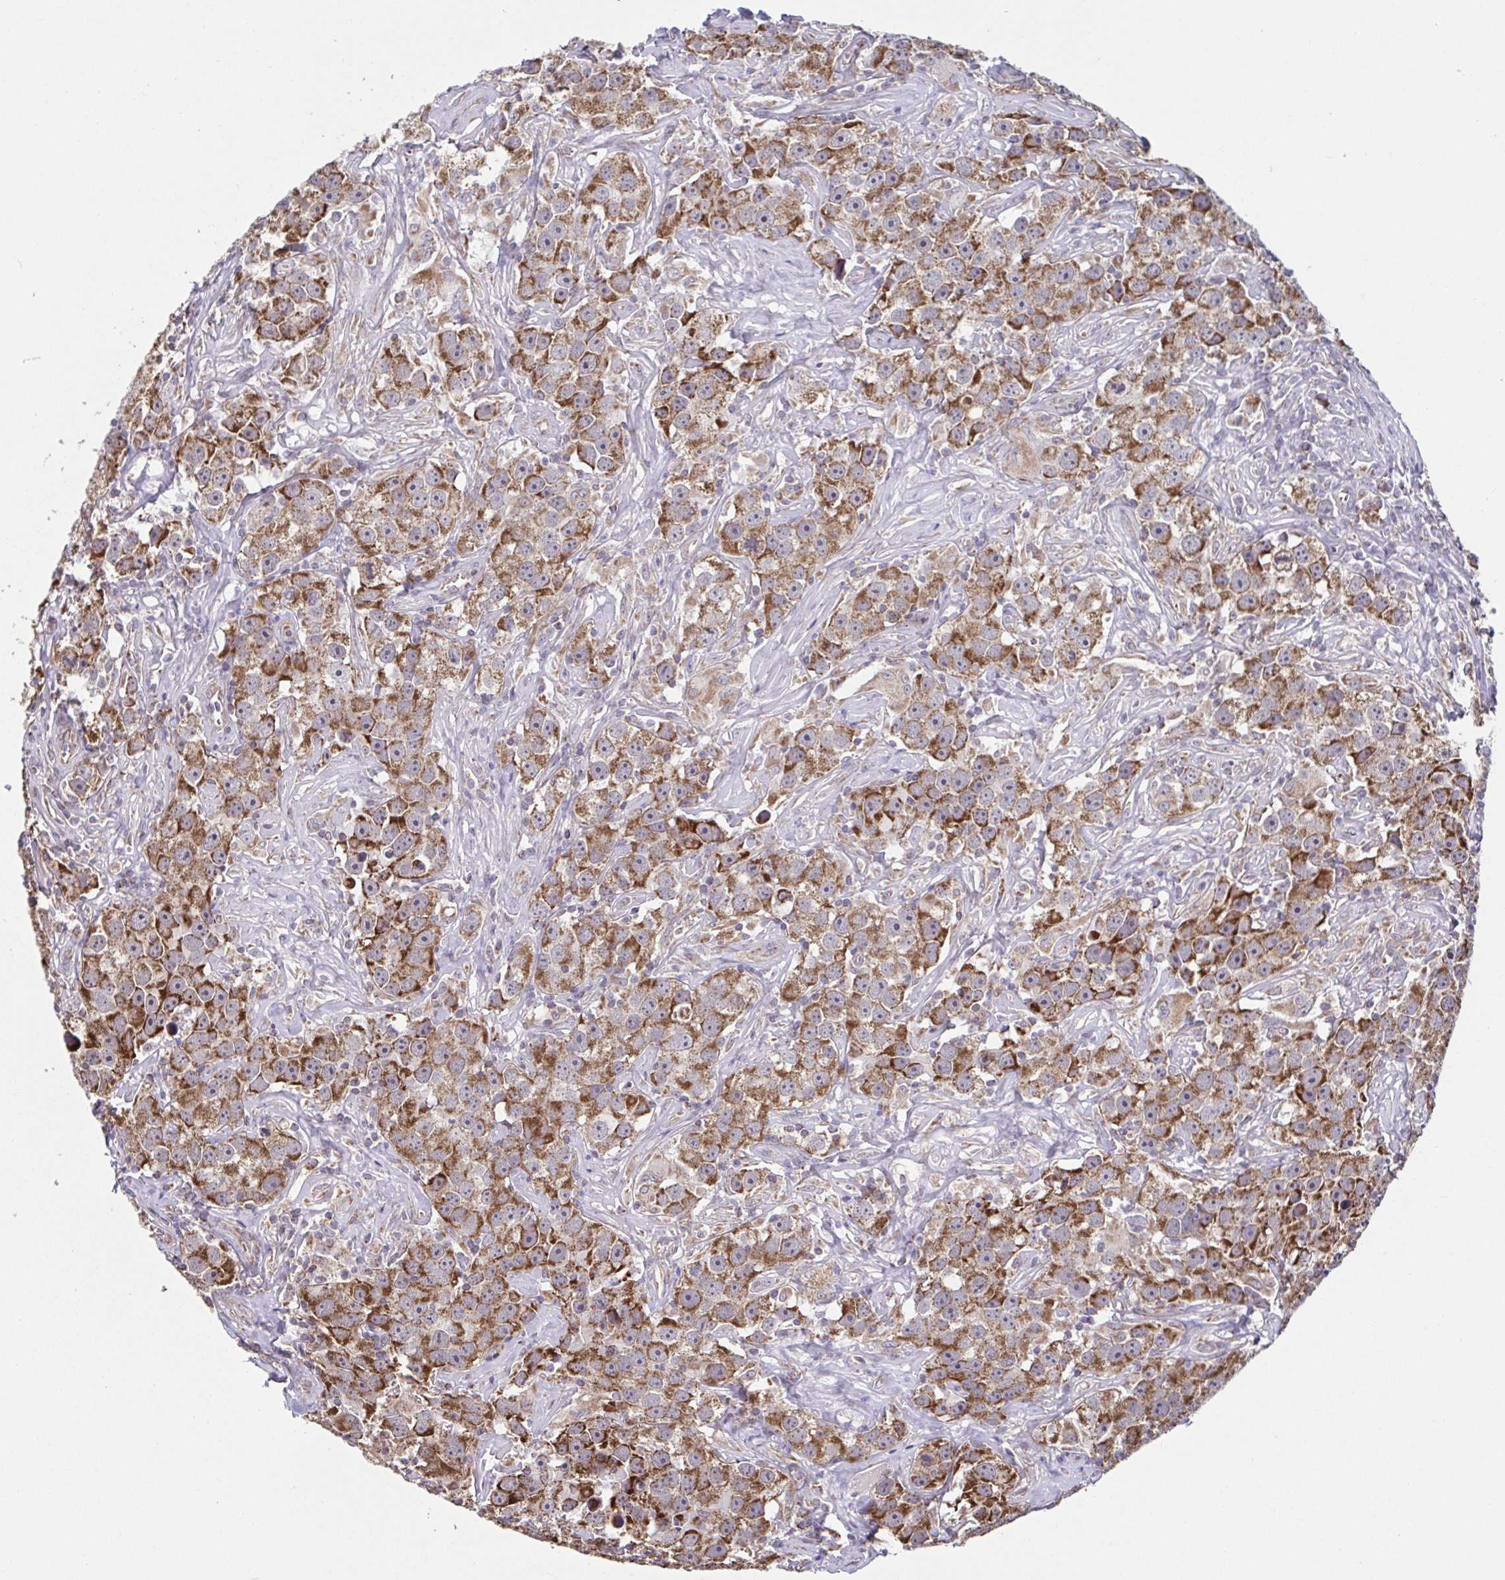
{"staining": {"intensity": "strong", "quantity": ">75%", "location": "cytoplasmic/membranous"}, "tissue": "testis cancer", "cell_type": "Tumor cells", "image_type": "cancer", "snomed": [{"axis": "morphology", "description": "Seminoma, NOS"}, {"axis": "topography", "description": "Testis"}], "caption": "Immunohistochemistry (IHC) staining of testis cancer, which exhibits high levels of strong cytoplasmic/membranous expression in about >75% of tumor cells indicating strong cytoplasmic/membranous protein positivity. The staining was performed using DAB (3,3'-diaminobenzidine) (brown) for protein detection and nuclei were counterstained in hematoxylin (blue).", "gene": "DIP2B", "patient": {"sex": "male", "age": 49}}